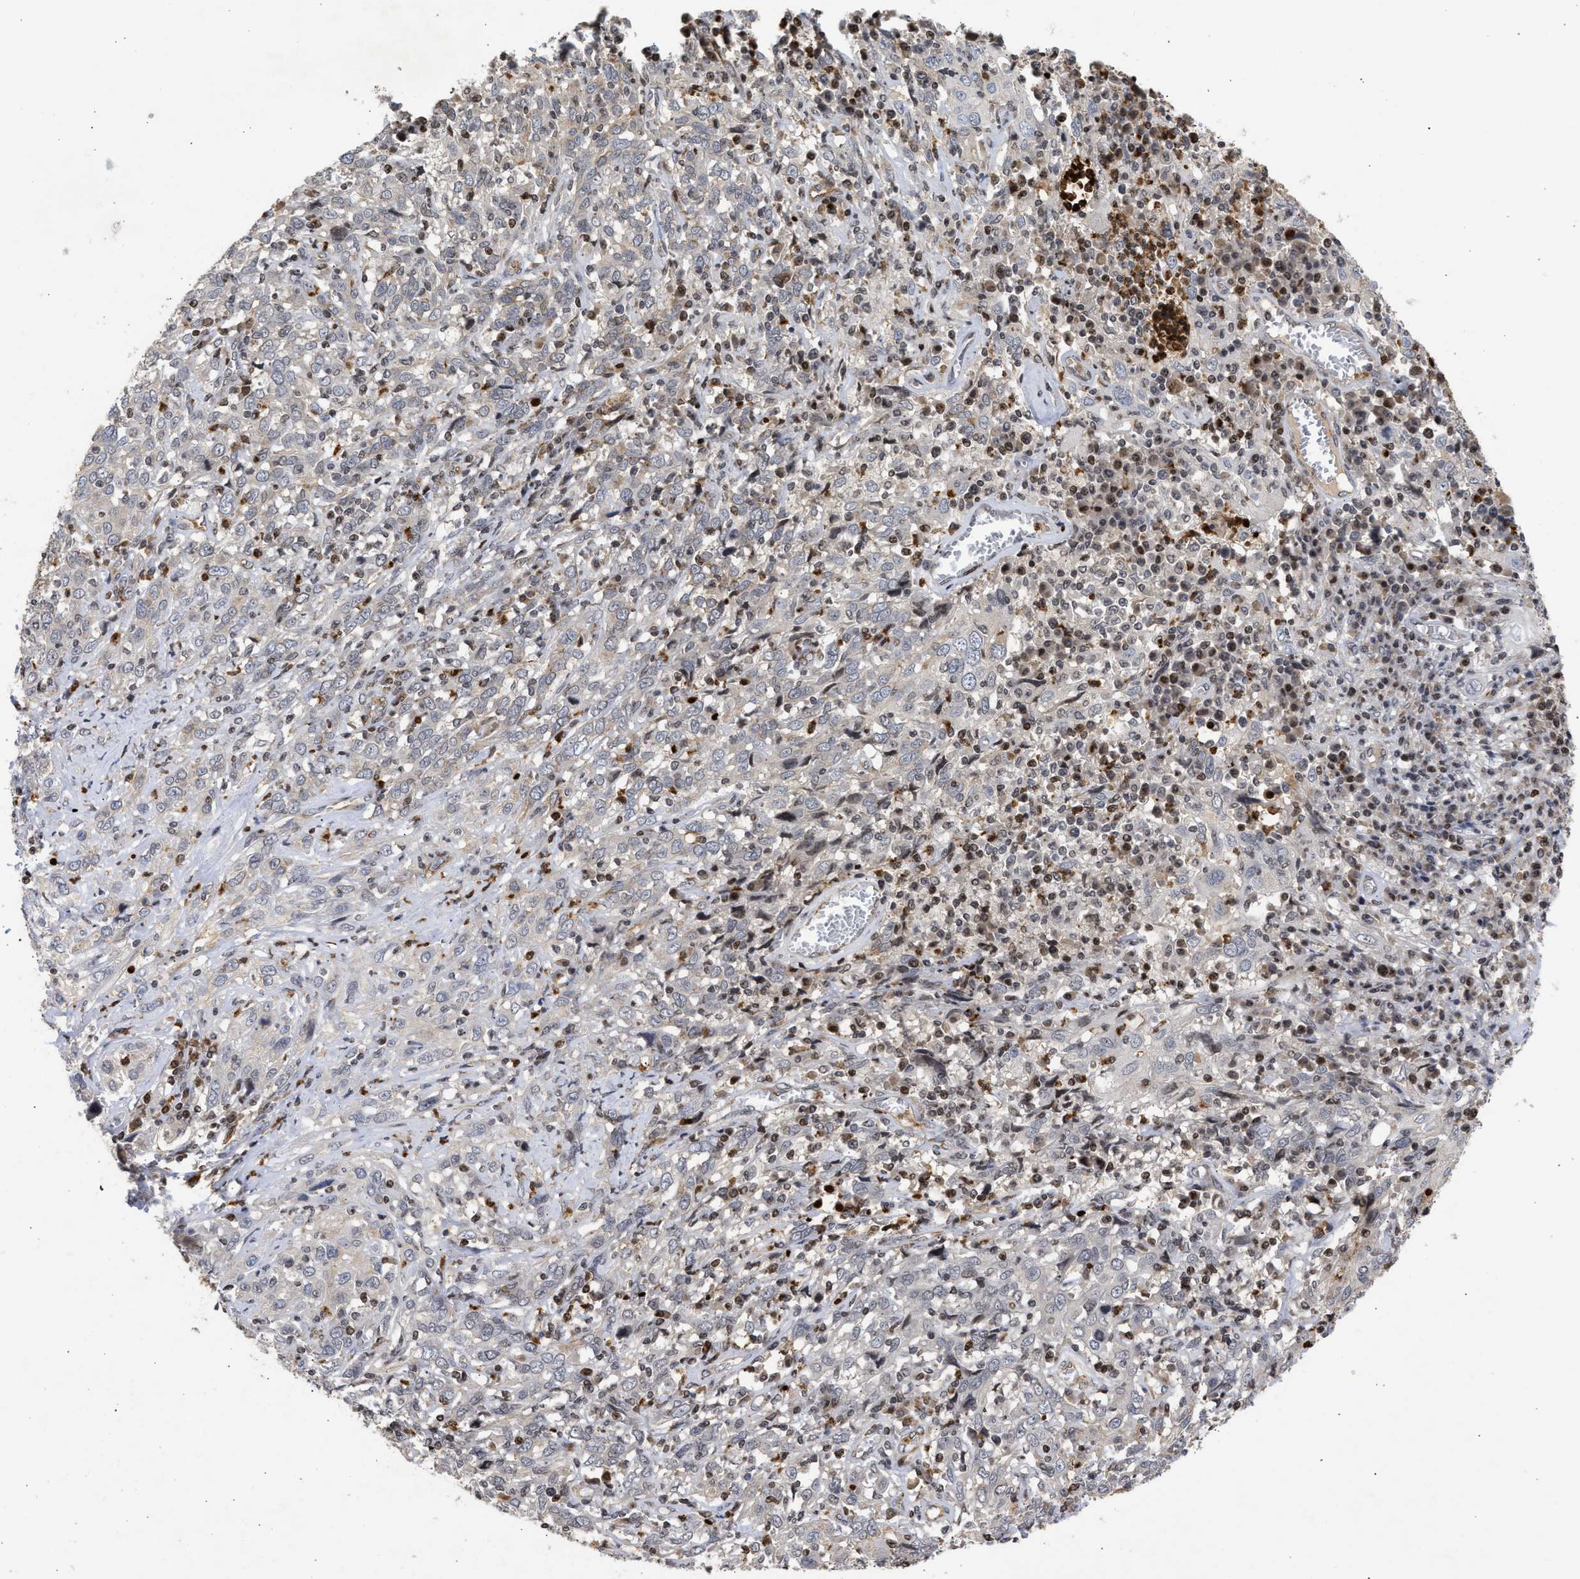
{"staining": {"intensity": "negative", "quantity": "none", "location": "none"}, "tissue": "cervical cancer", "cell_type": "Tumor cells", "image_type": "cancer", "snomed": [{"axis": "morphology", "description": "Squamous cell carcinoma, NOS"}, {"axis": "topography", "description": "Cervix"}], "caption": "Immunohistochemistry photomicrograph of human squamous cell carcinoma (cervical) stained for a protein (brown), which shows no expression in tumor cells. (Stains: DAB immunohistochemistry (IHC) with hematoxylin counter stain, Microscopy: brightfield microscopy at high magnification).", "gene": "ENSG00000142539", "patient": {"sex": "female", "age": 46}}